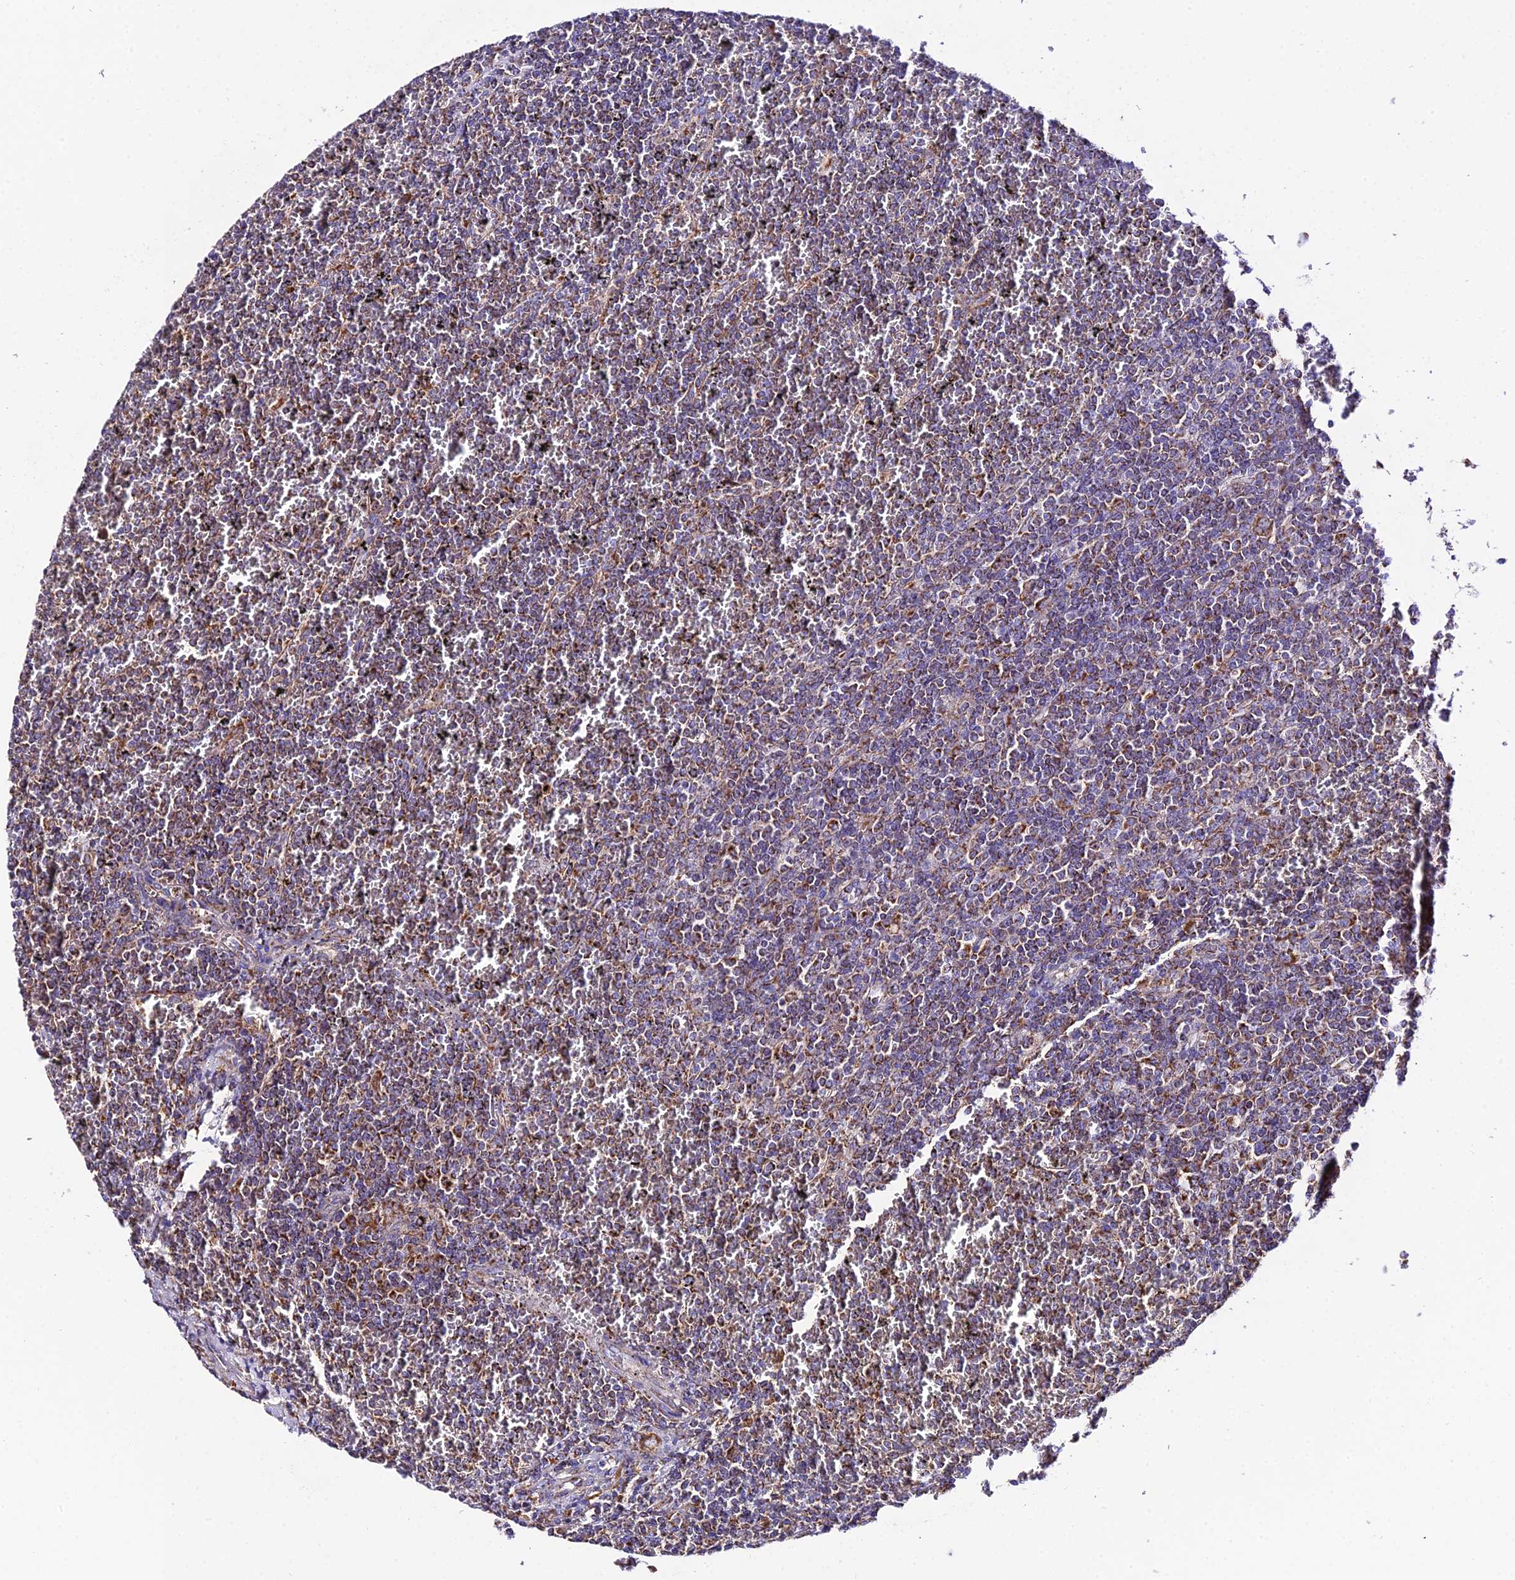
{"staining": {"intensity": "moderate", "quantity": ">75%", "location": "cytoplasmic/membranous"}, "tissue": "lymphoma", "cell_type": "Tumor cells", "image_type": "cancer", "snomed": [{"axis": "morphology", "description": "Malignant lymphoma, non-Hodgkin's type, Low grade"}, {"axis": "topography", "description": "Spleen"}], "caption": "Malignant lymphoma, non-Hodgkin's type (low-grade) tissue exhibits moderate cytoplasmic/membranous staining in approximately >75% of tumor cells", "gene": "OCIAD1", "patient": {"sex": "female", "age": 19}}